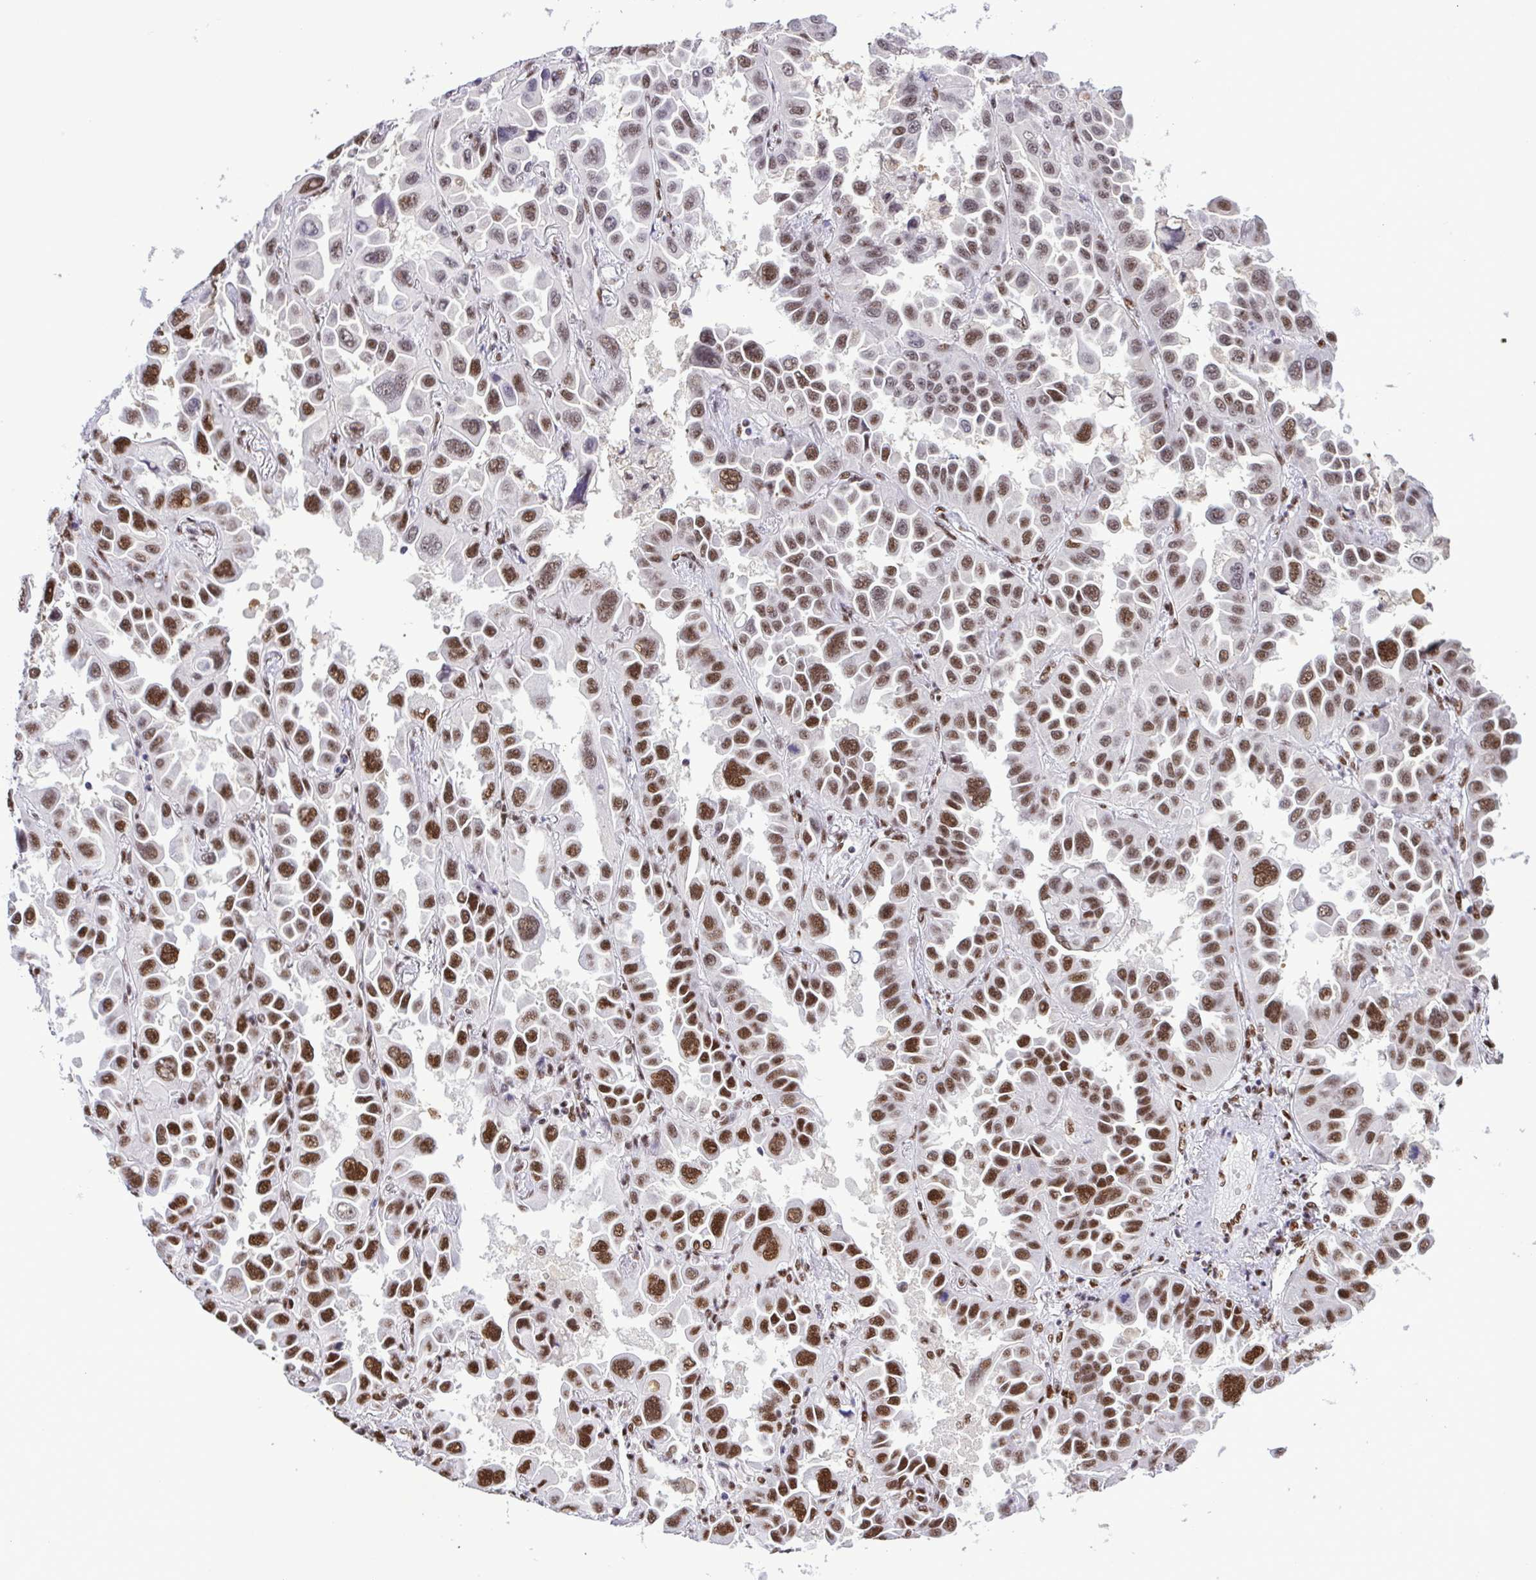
{"staining": {"intensity": "moderate", "quantity": ">75%", "location": "nuclear"}, "tissue": "lung cancer", "cell_type": "Tumor cells", "image_type": "cancer", "snomed": [{"axis": "morphology", "description": "Adenocarcinoma, NOS"}, {"axis": "topography", "description": "Lung"}], "caption": "Lung cancer (adenocarcinoma) stained for a protein displays moderate nuclear positivity in tumor cells. The protein of interest is stained brown, and the nuclei are stained in blue (DAB (3,3'-diaminobenzidine) IHC with brightfield microscopy, high magnification).", "gene": "TRIM28", "patient": {"sex": "male", "age": 64}}